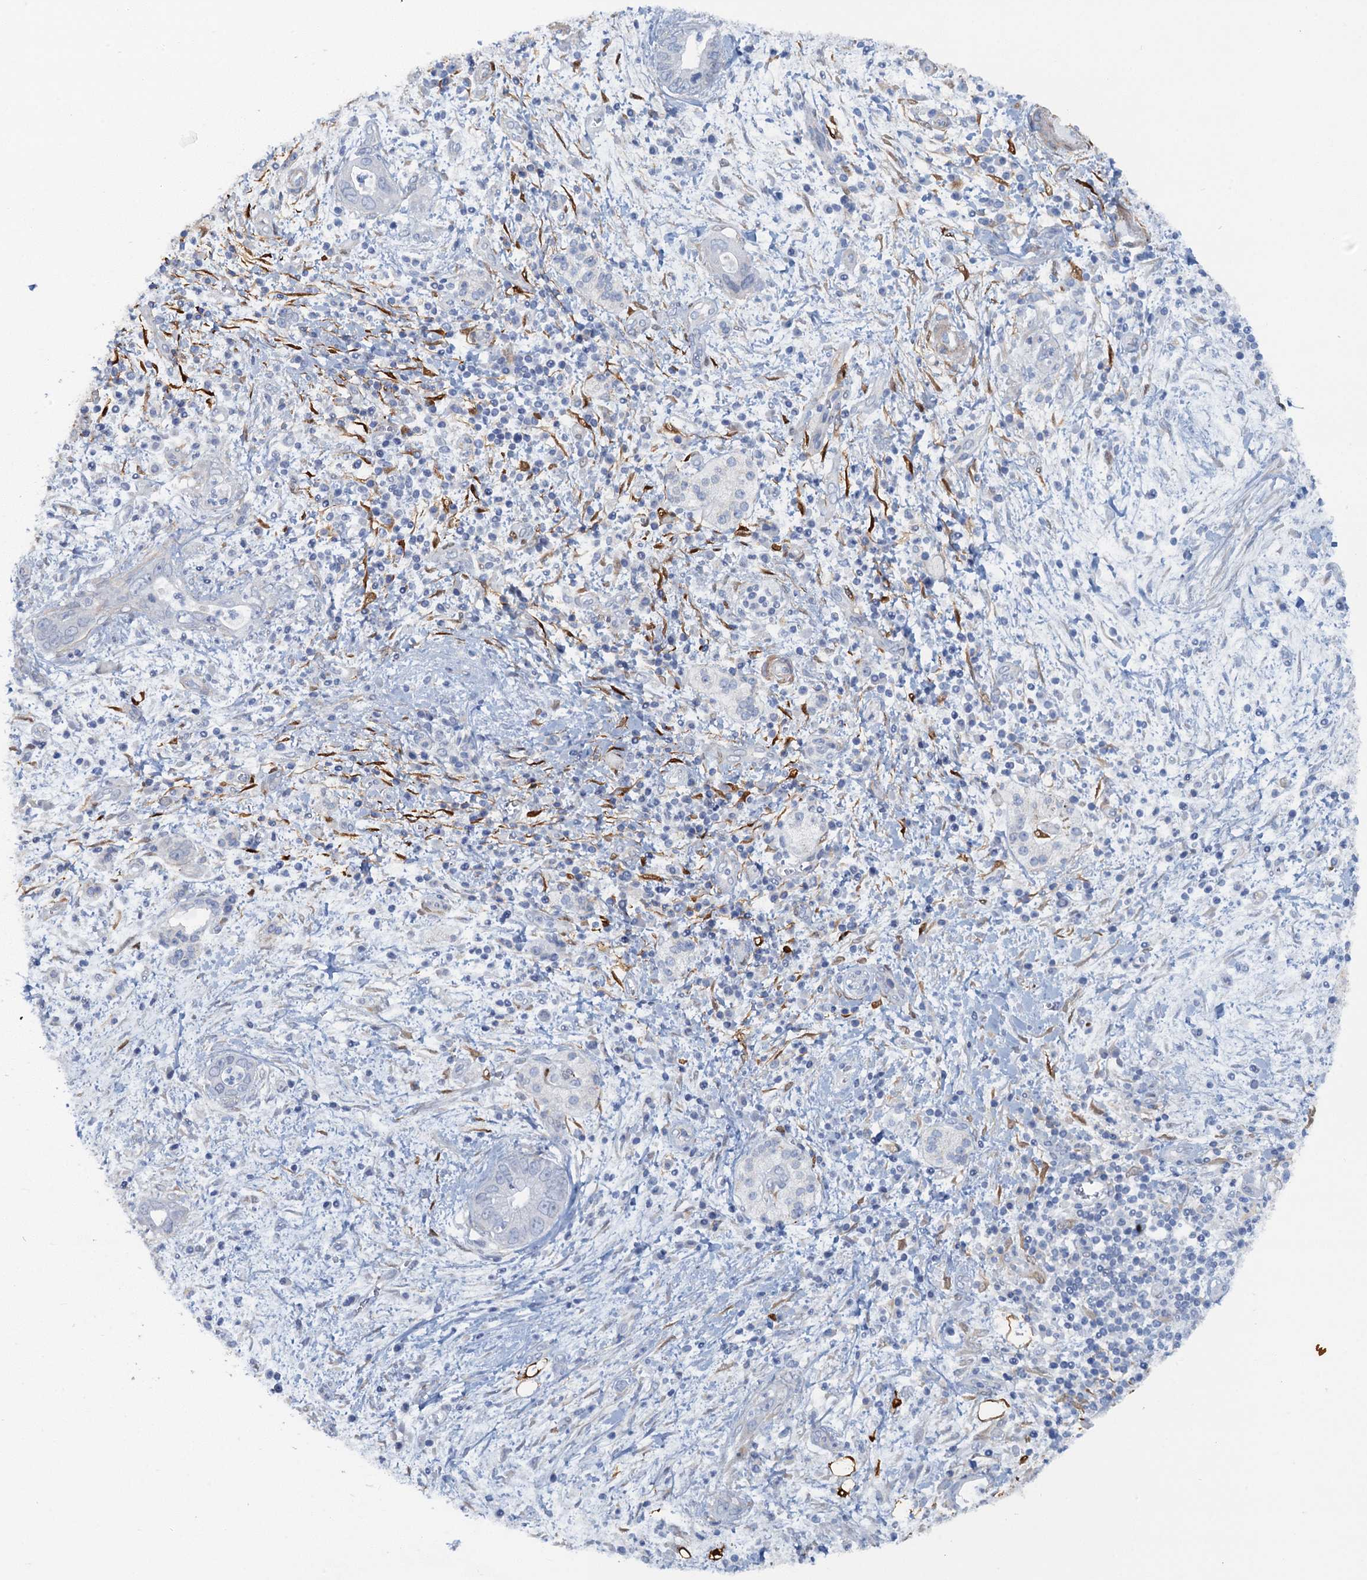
{"staining": {"intensity": "negative", "quantity": "none", "location": "none"}, "tissue": "pancreatic cancer", "cell_type": "Tumor cells", "image_type": "cancer", "snomed": [{"axis": "morphology", "description": "Adenocarcinoma, NOS"}, {"axis": "topography", "description": "Pancreas"}], "caption": "DAB (3,3'-diaminobenzidine) immunohistochemical staining of human pancreatic cancer demonstrates no significant positivity in tumor cells. The staining is performed using DAB brown chromogen with nuclei counter-stained in using hematoxylin.", "gene": "POGLUT3", "patient": {"sex": "male", "age": 75}}